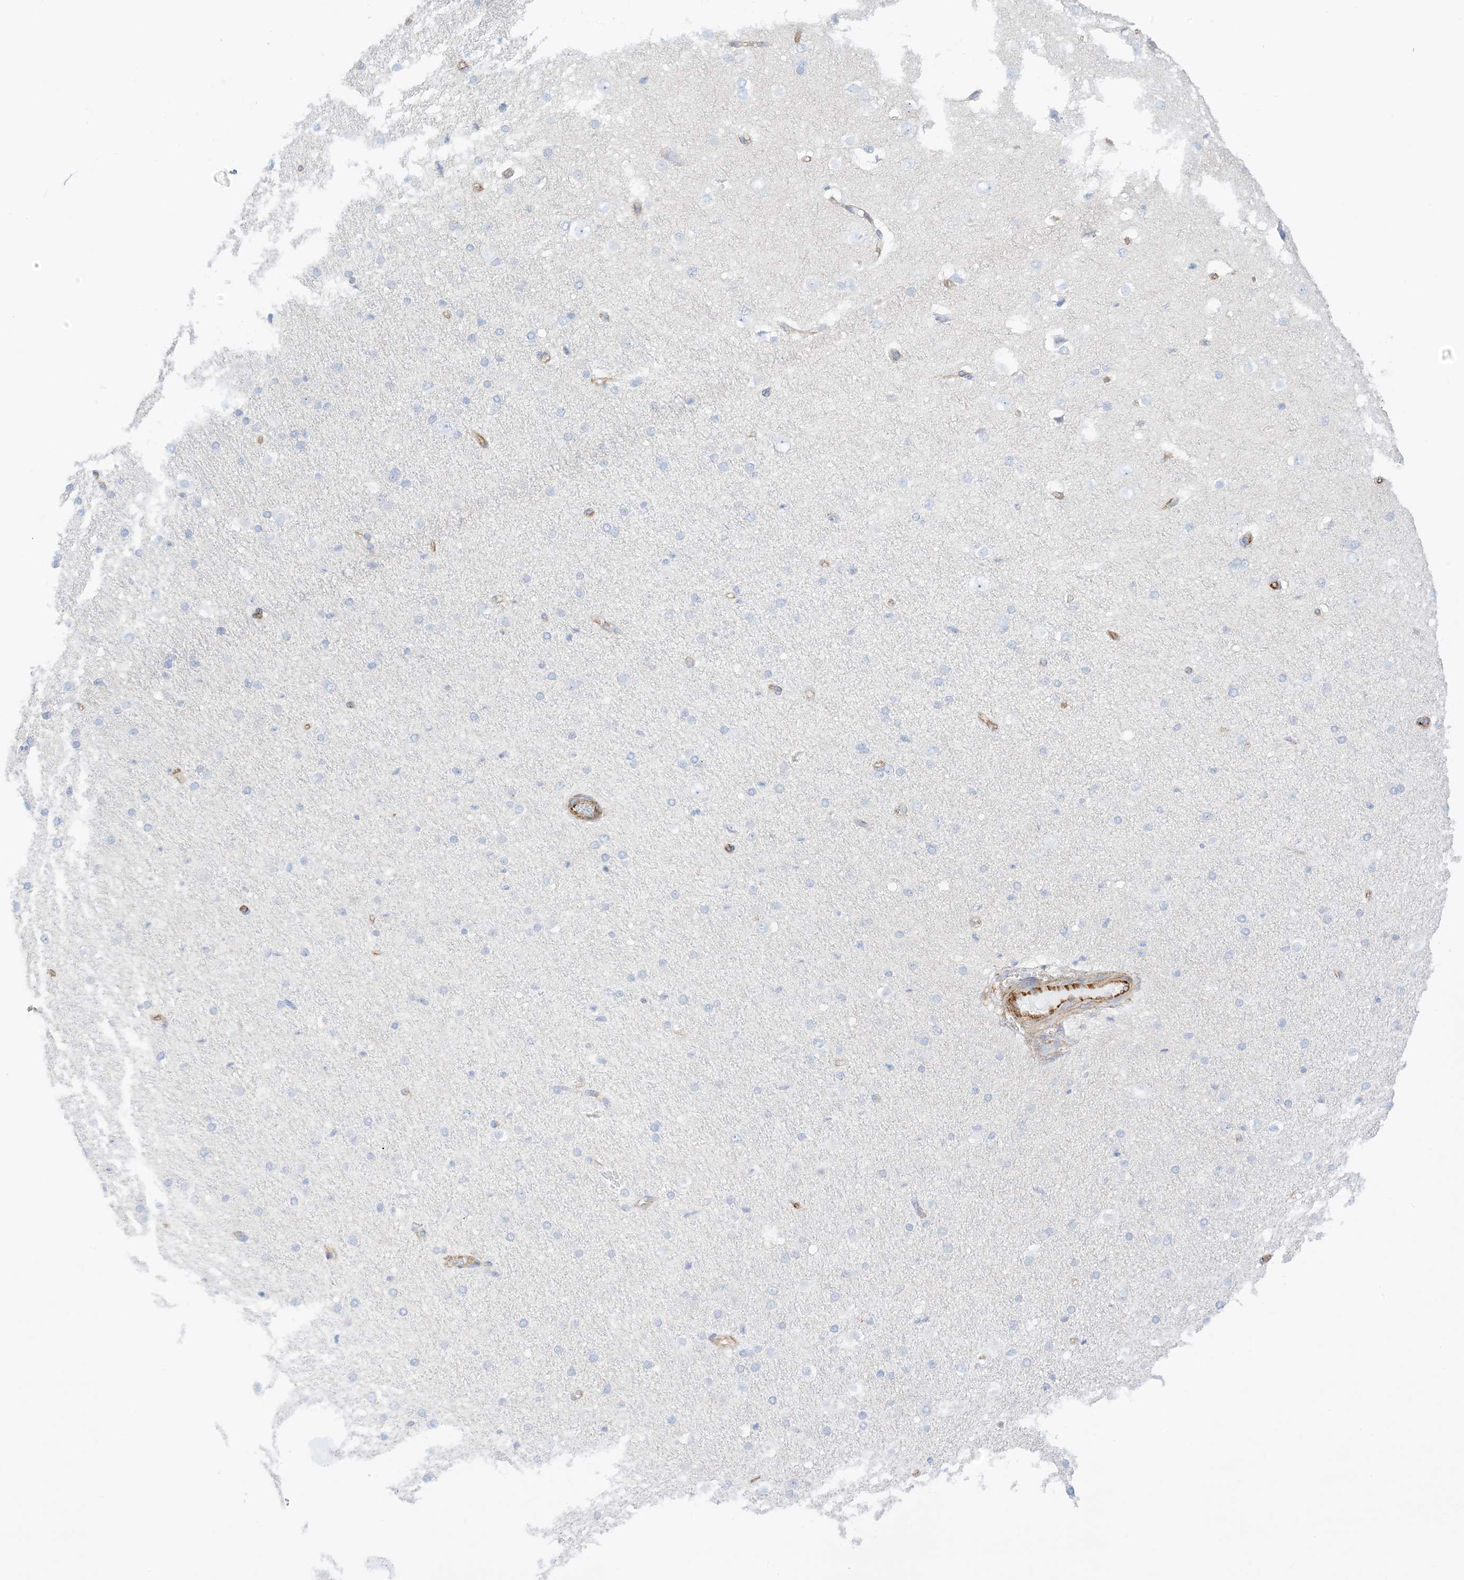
{"staining": {"intensity": "moderate", "quantity": "25%-75%", "location": "cytoplasmic/membranous"}, "tissue": "cerebral cortex", "cell_type": "Endothelial cells", "image_type": "normal", "snomed": [{"axis": "morphology", "description": "Normal tissue, NOS"}, {"axis": "morphology", "description": "Developmental malformation"}, {"axis": "topography", "description": "Cerebral cortex"}], "caption": "There is medium levels of moderate cytoplasmic/membranous positivity in endothelial cells of unremarkable cerebral cortex, as demonstrated by immunohistochemical staining (brown color).", "gene": "PID1", "patient": {"sex": "female", "age": 30}}